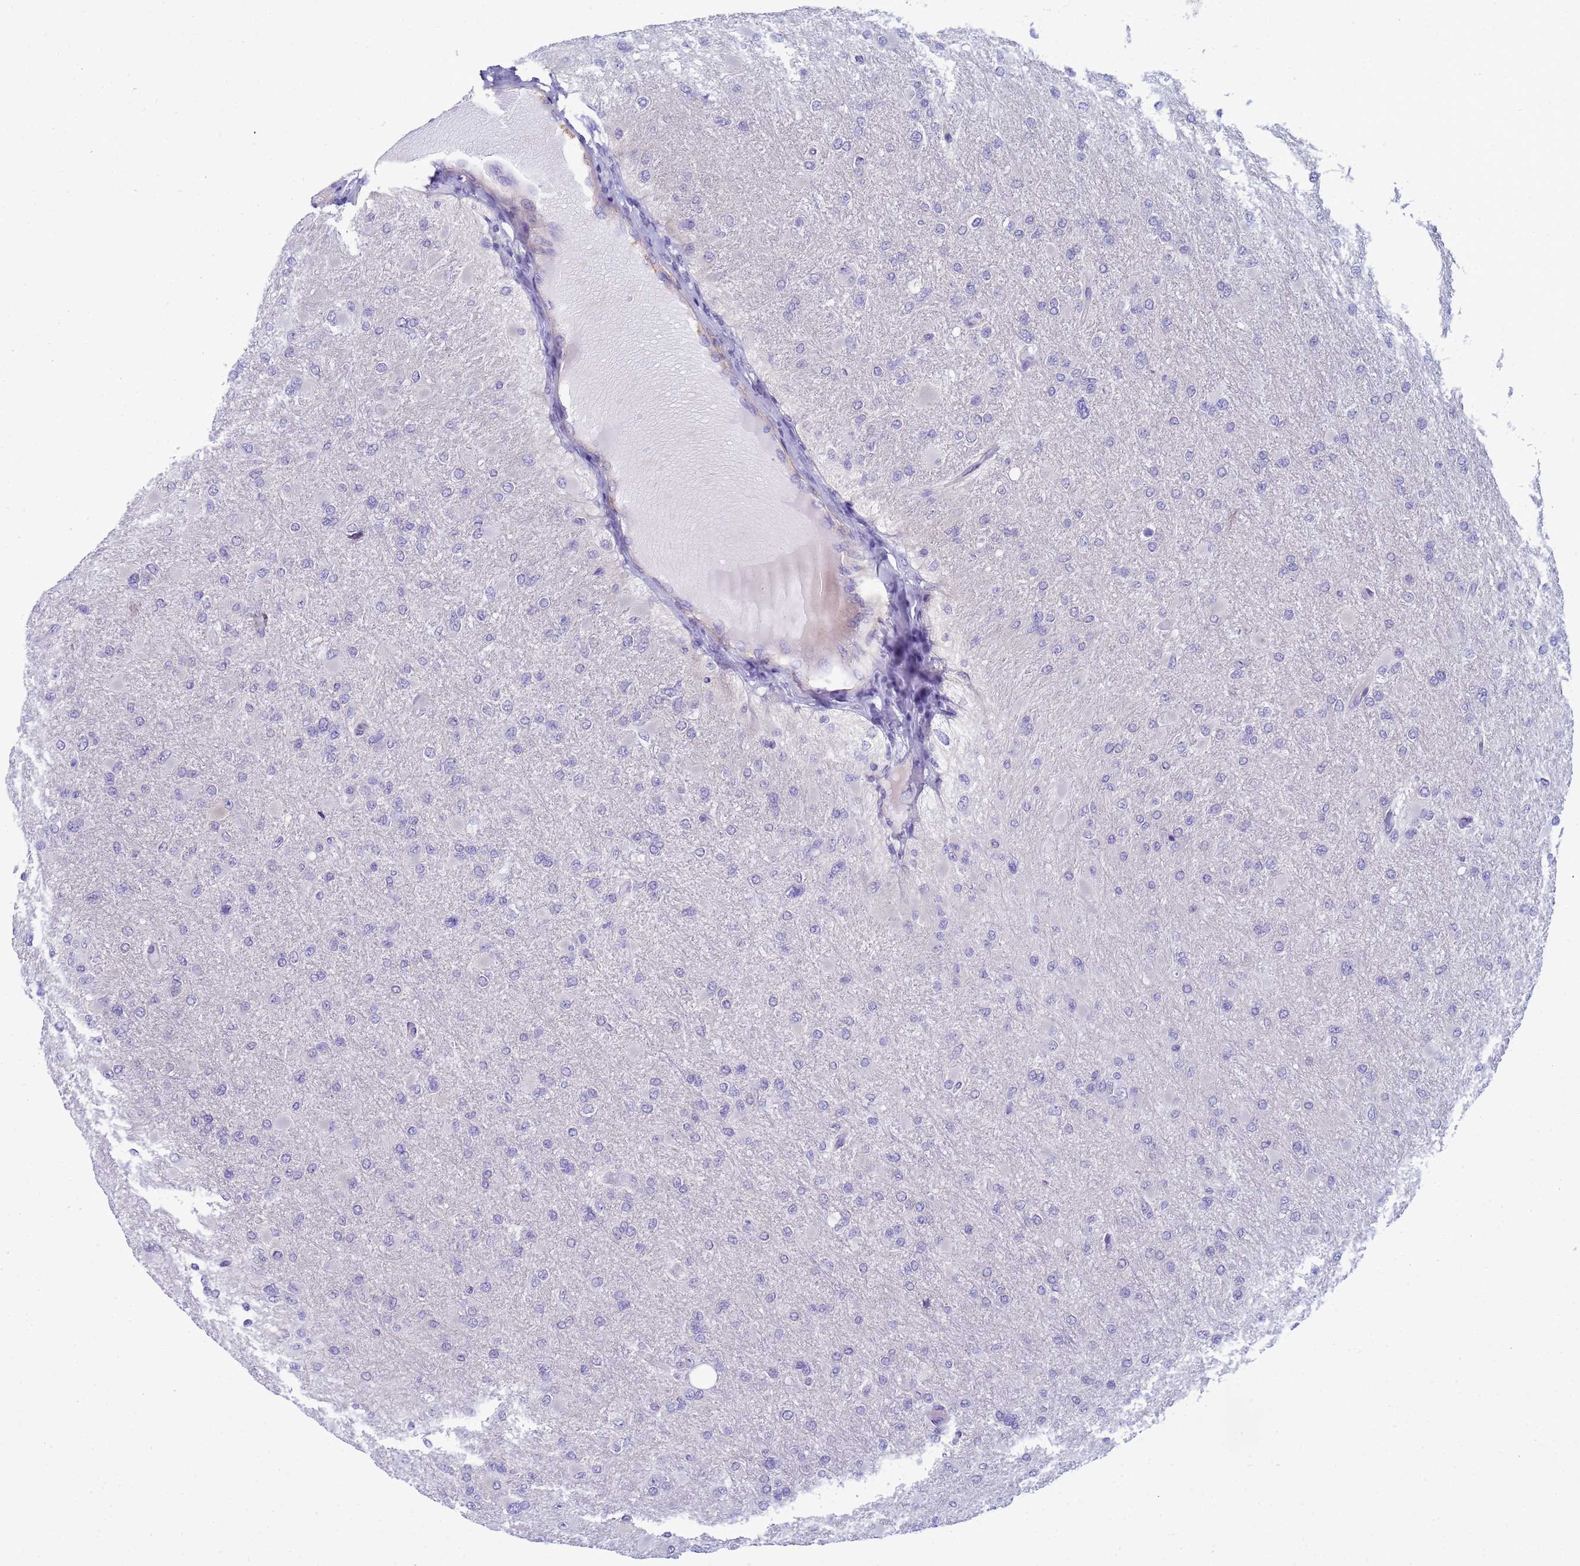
{"staining": {"intensity": "negative", "quantity": "none", "location": "none"}, "tissue": "glioma", "cell_type": "Tumor cells", "image_type": "cancer", "snomed": [{"axis": "morphology", "description": "Glioma, malignant, High grade"}, {"axis": "topography", "description": "Cerebral cortex"}], "caption": "An immunohistochemistry image of glioma is shown. There is no staining in tumor cells of glioma.", "gene": "TRPC6", "patient": {"sex": "female", "age": 36}}